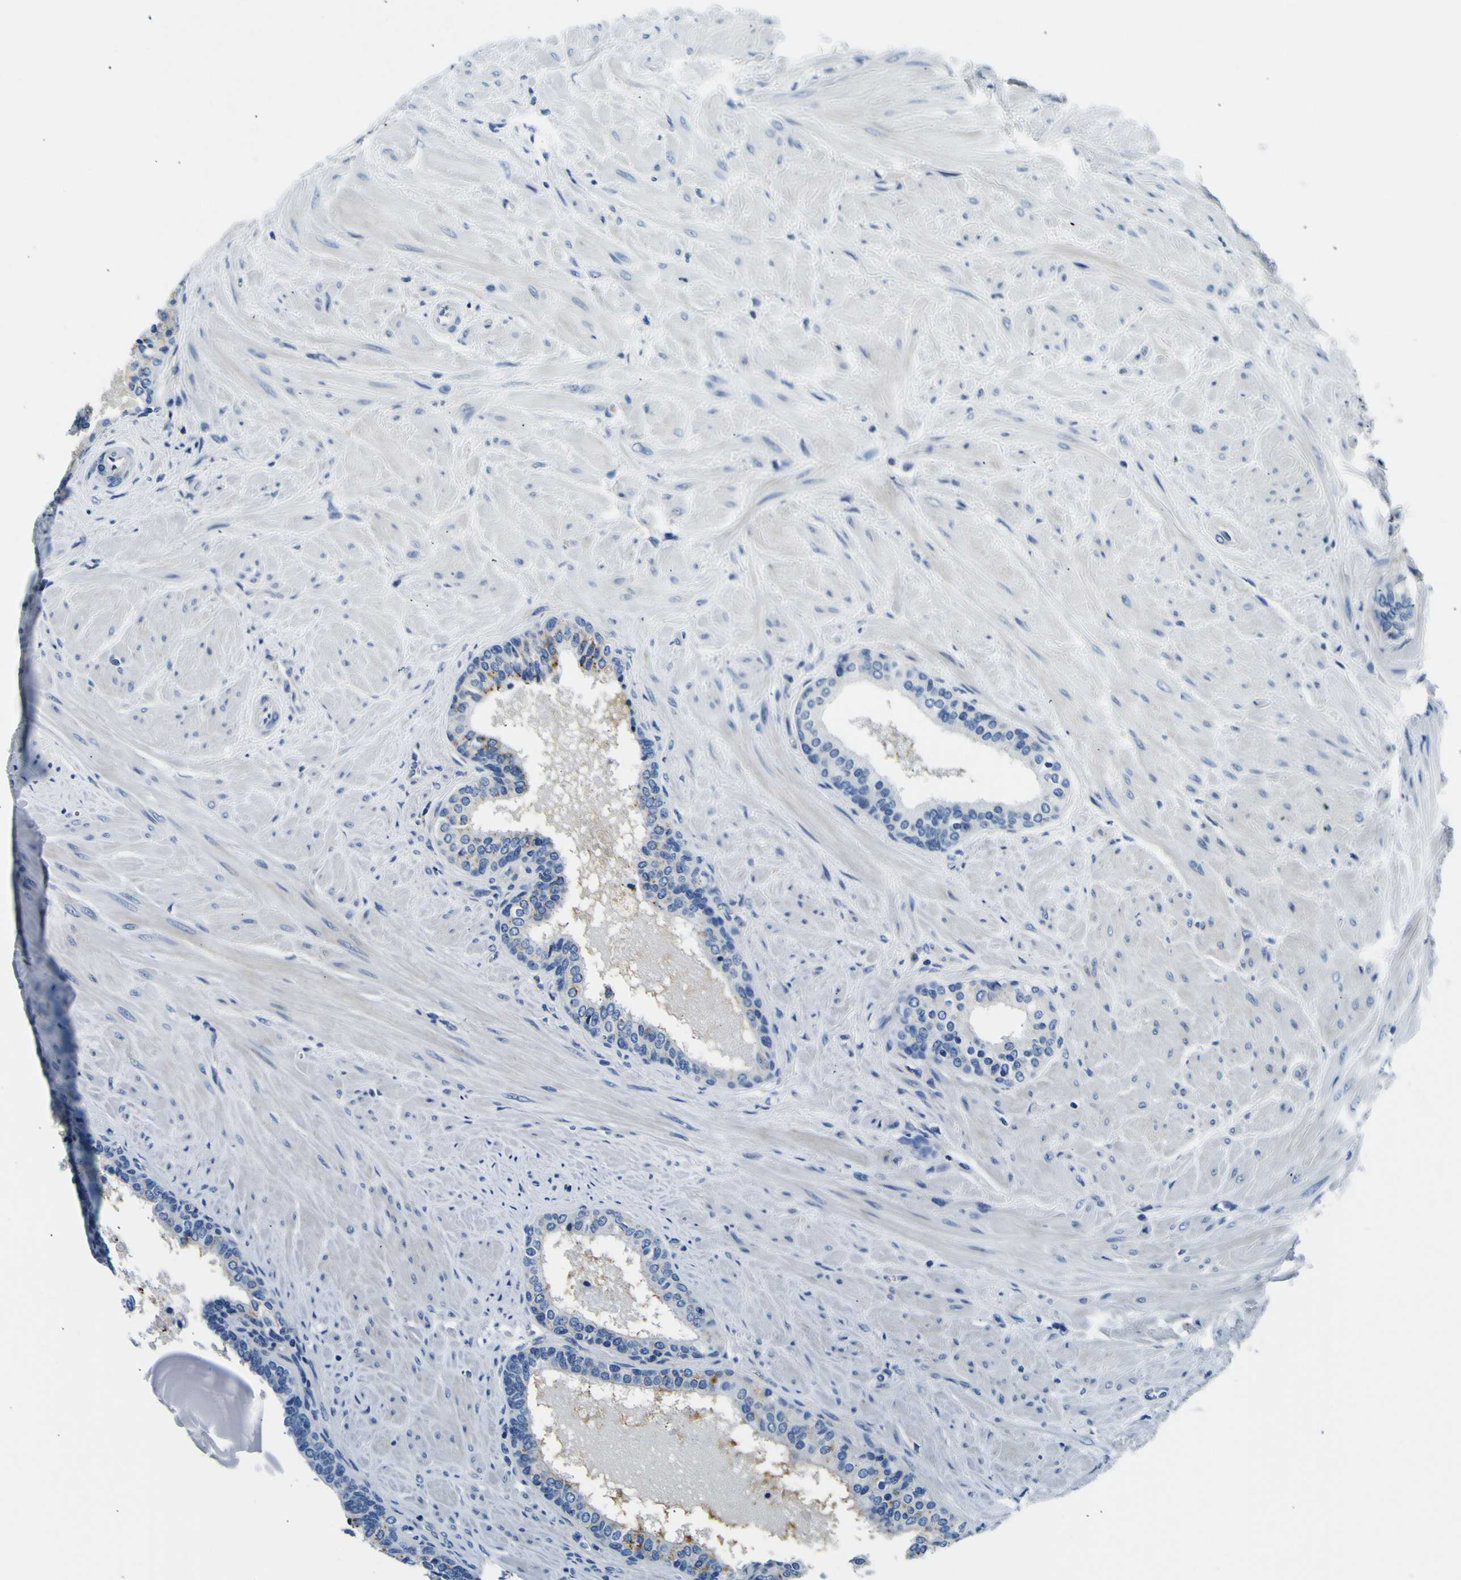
{"staining": {"intensity": "negative", "quantity": "none", "location": "none"}, "tissue": "prostate cancer", "cell_type": "Tumor cells", "image_type": "cancer", "snomed": [{"axis": "morphology", "description": "Adenocarcinoma, Low grade"}, {"axis": "topography", "description": "Prostate"}], "caption": "A high-resolution micrograph shows immunohistochemistry staining of adenocarcinoma (low-grade) (prostate), which displays no significant expression in tumor cells.", "gene": "ADGRA2", "patient": {"sex": "male", "age": 60}}